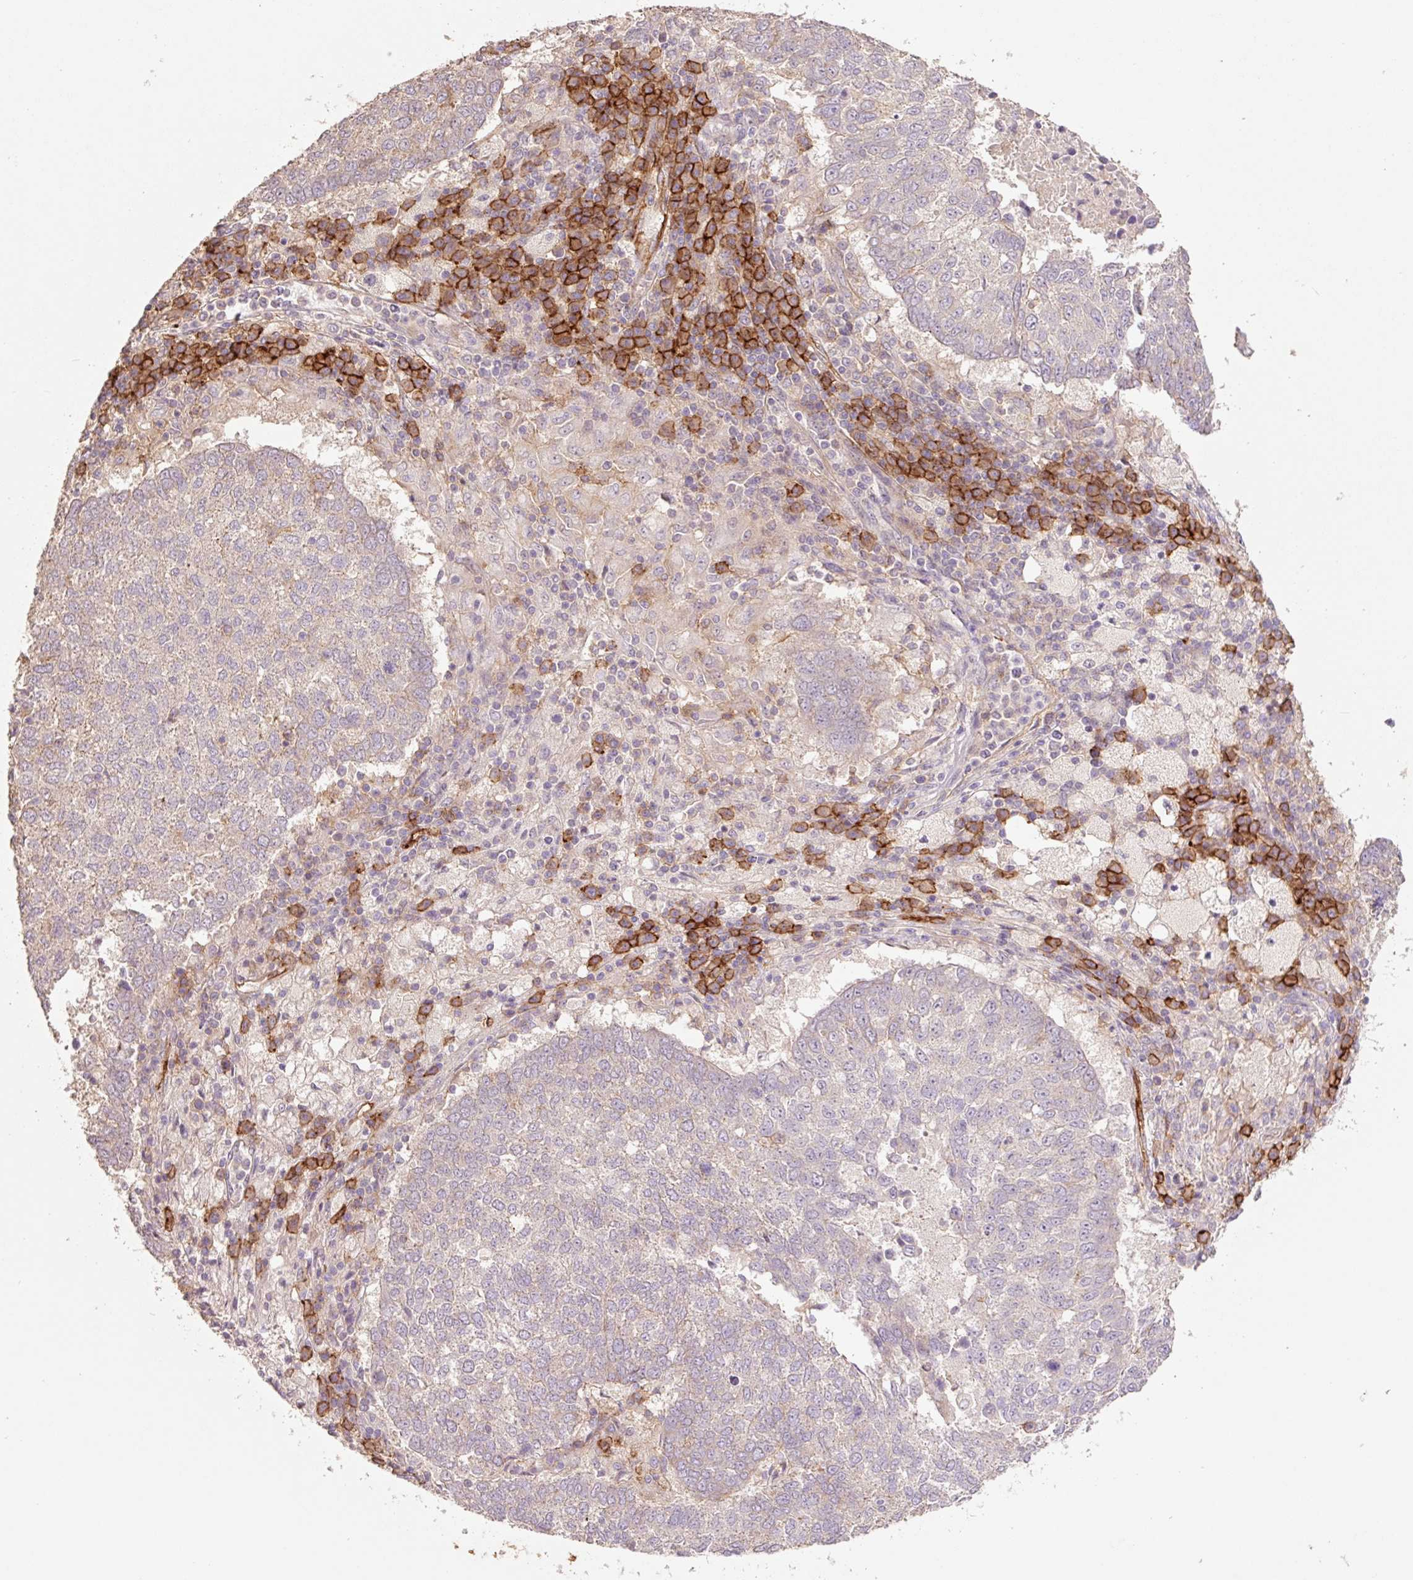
{"staining": {"intensity": "moderate", "quantity": "<25%", "location": "cytoplasmic/membranous"}, "tissue": "lung cancer", "cell_type": "Tumor cells", "image_type": "cancer", "snomed": [{"axis": "morphology", "description": "Squamous cell carcinoma, NOS"}, {"axis": "topography", "description": "Lung"}], "caption": "Moderate cytoplasmic/membranous protein staining is identified in about <25% of tumor cells in squamous cell carcinoma (lung).", "gene": "SLC1A4", "patient": {"sex": "male", "age": 73}}